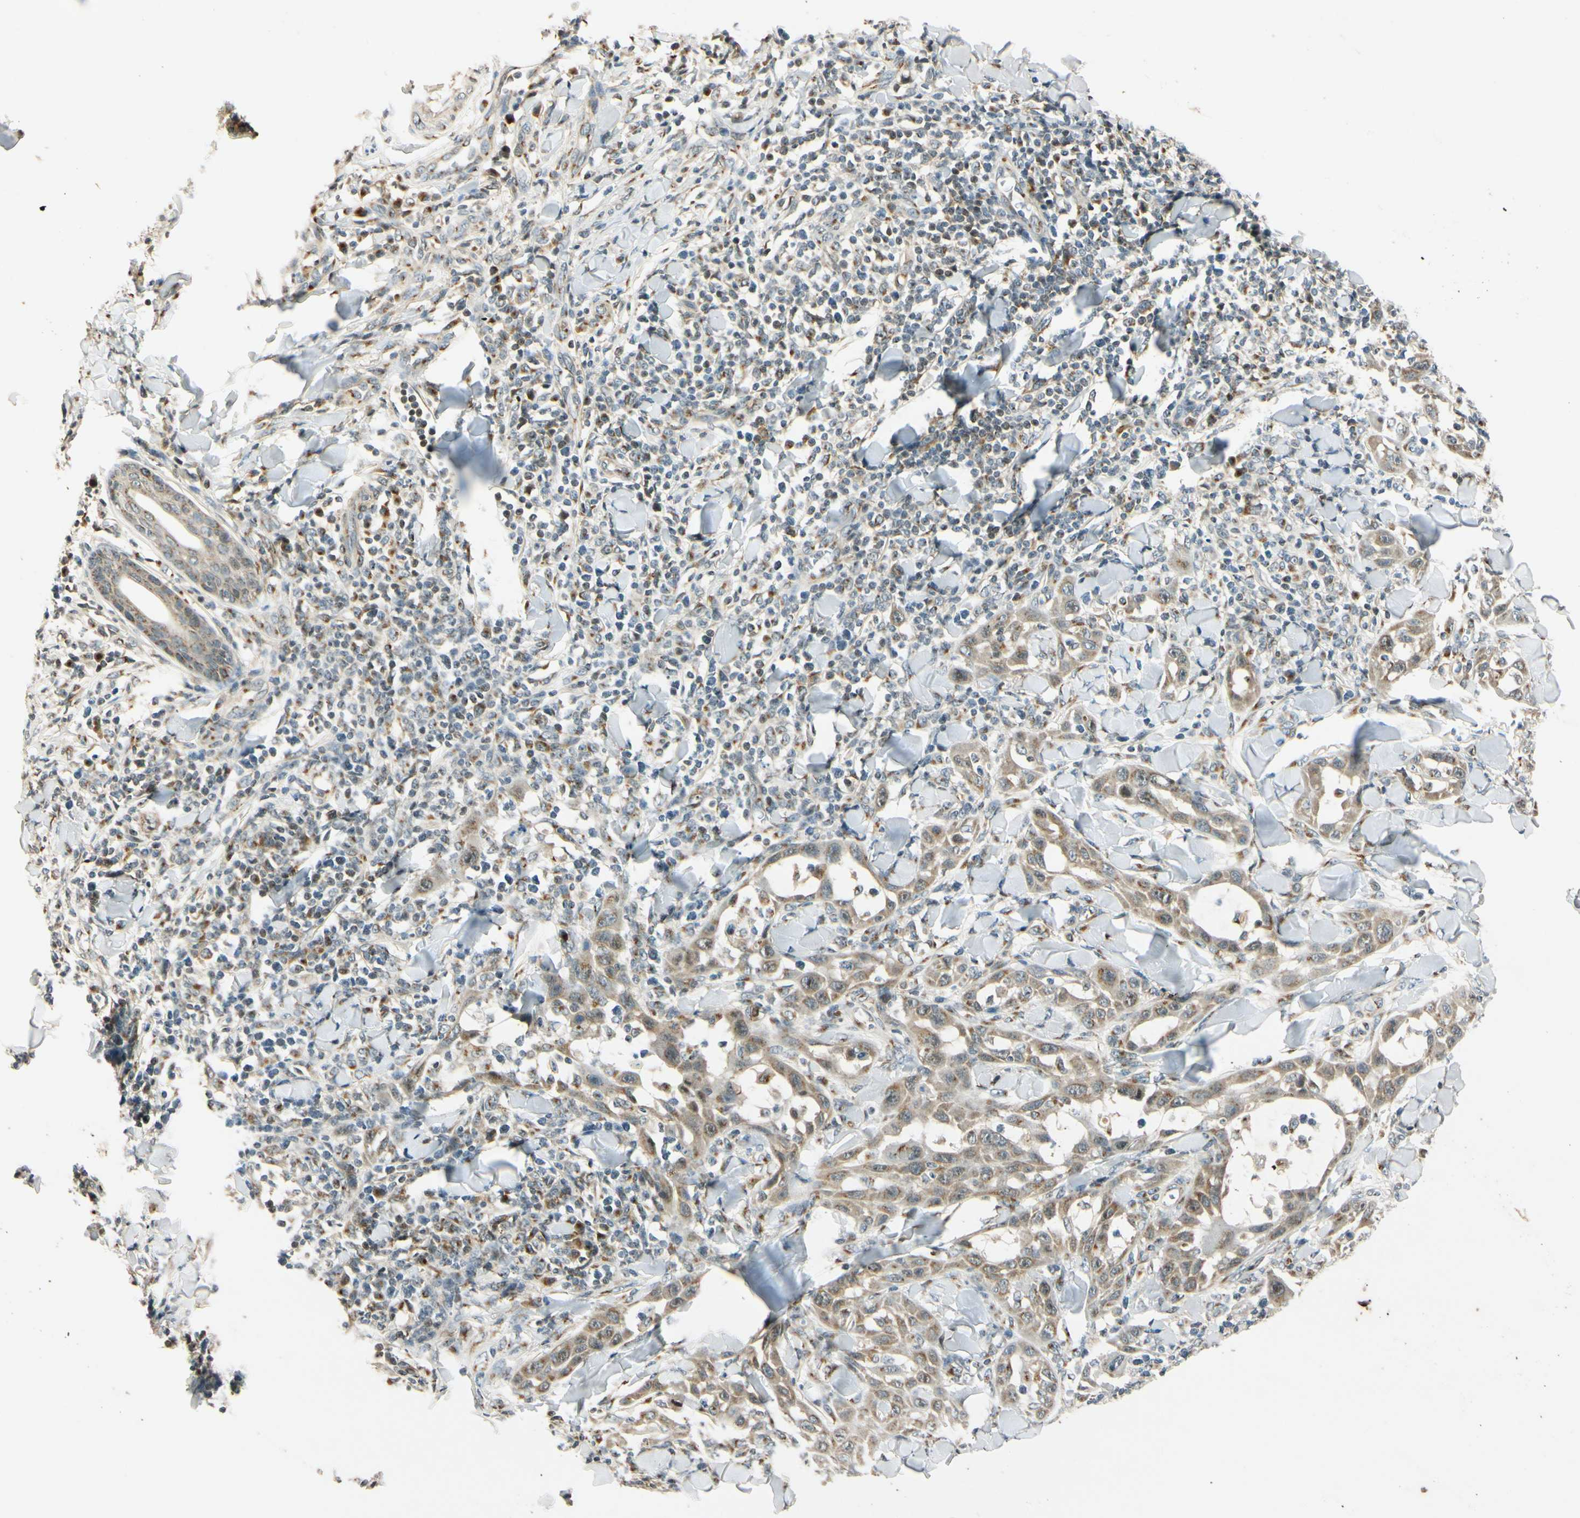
{"staining": {"intensity": "weak", "quantity": "25%-75%", "location": "cytoplasmic/membranous"}, "tissue": "skin cancer", "cell_type": "Tumor cells", "image_type": "cancer", "snomed": [{"axis": "morphology", "description": "Squamous cell carcinoma, NOS"}, {"axis": "topography", "description": "Skin"}], "caption": "A high-resolution image shows IHC staining of skin squamous cell carcinoma, which reveals weak cytoplasmic/membranous expression in about 25%-75% of tumor cells.", "gene": "NEO1", "patient": {"sex": "male", "age": 24}}